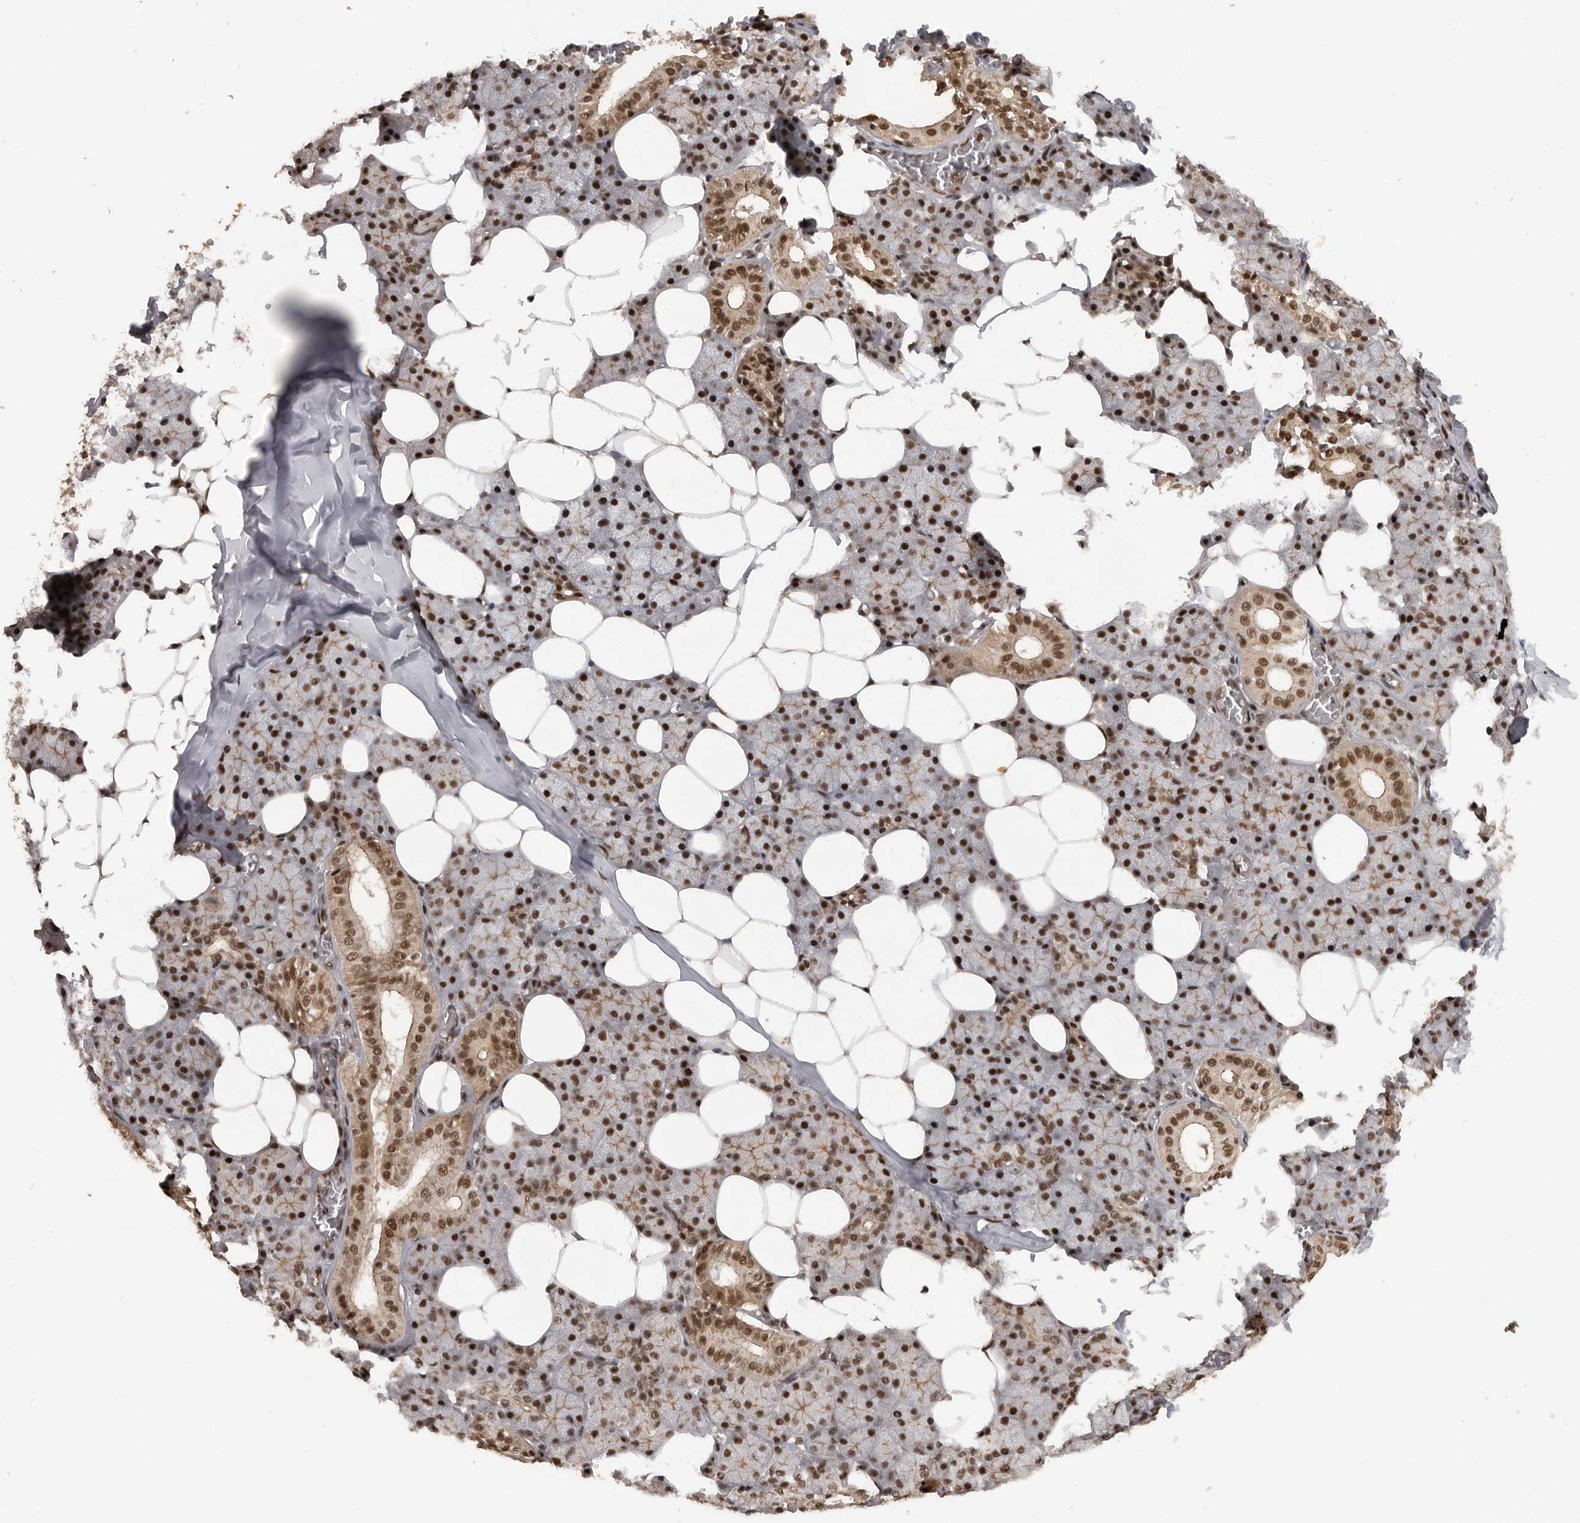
{"staining": {"intensity": "strong", "quantity": "25%-75%", "location": "cytoplasmic/membranous,nuclear"}, "tissue": "salivary gland", "cell_type": "Glandular cells", "image_type": "normal", "snomed": [{"axis": "morphology", "description": "Normal tissue, NOS"}, {"axis": "topography", "description": "Salivary gland"}], "caption": "Glandular cells display strong cytoplasmic/membranous,nuclear positivity in about 25%-75% of cells in normal salivary gland. The staining was performed using DAB to visualize the protein expression in brown, while the nuclei were stained in blue with hematoxylin (Magnification: 20x).", "gene": "CBLL1", "patient": {"sex": "female", "age": 33}}